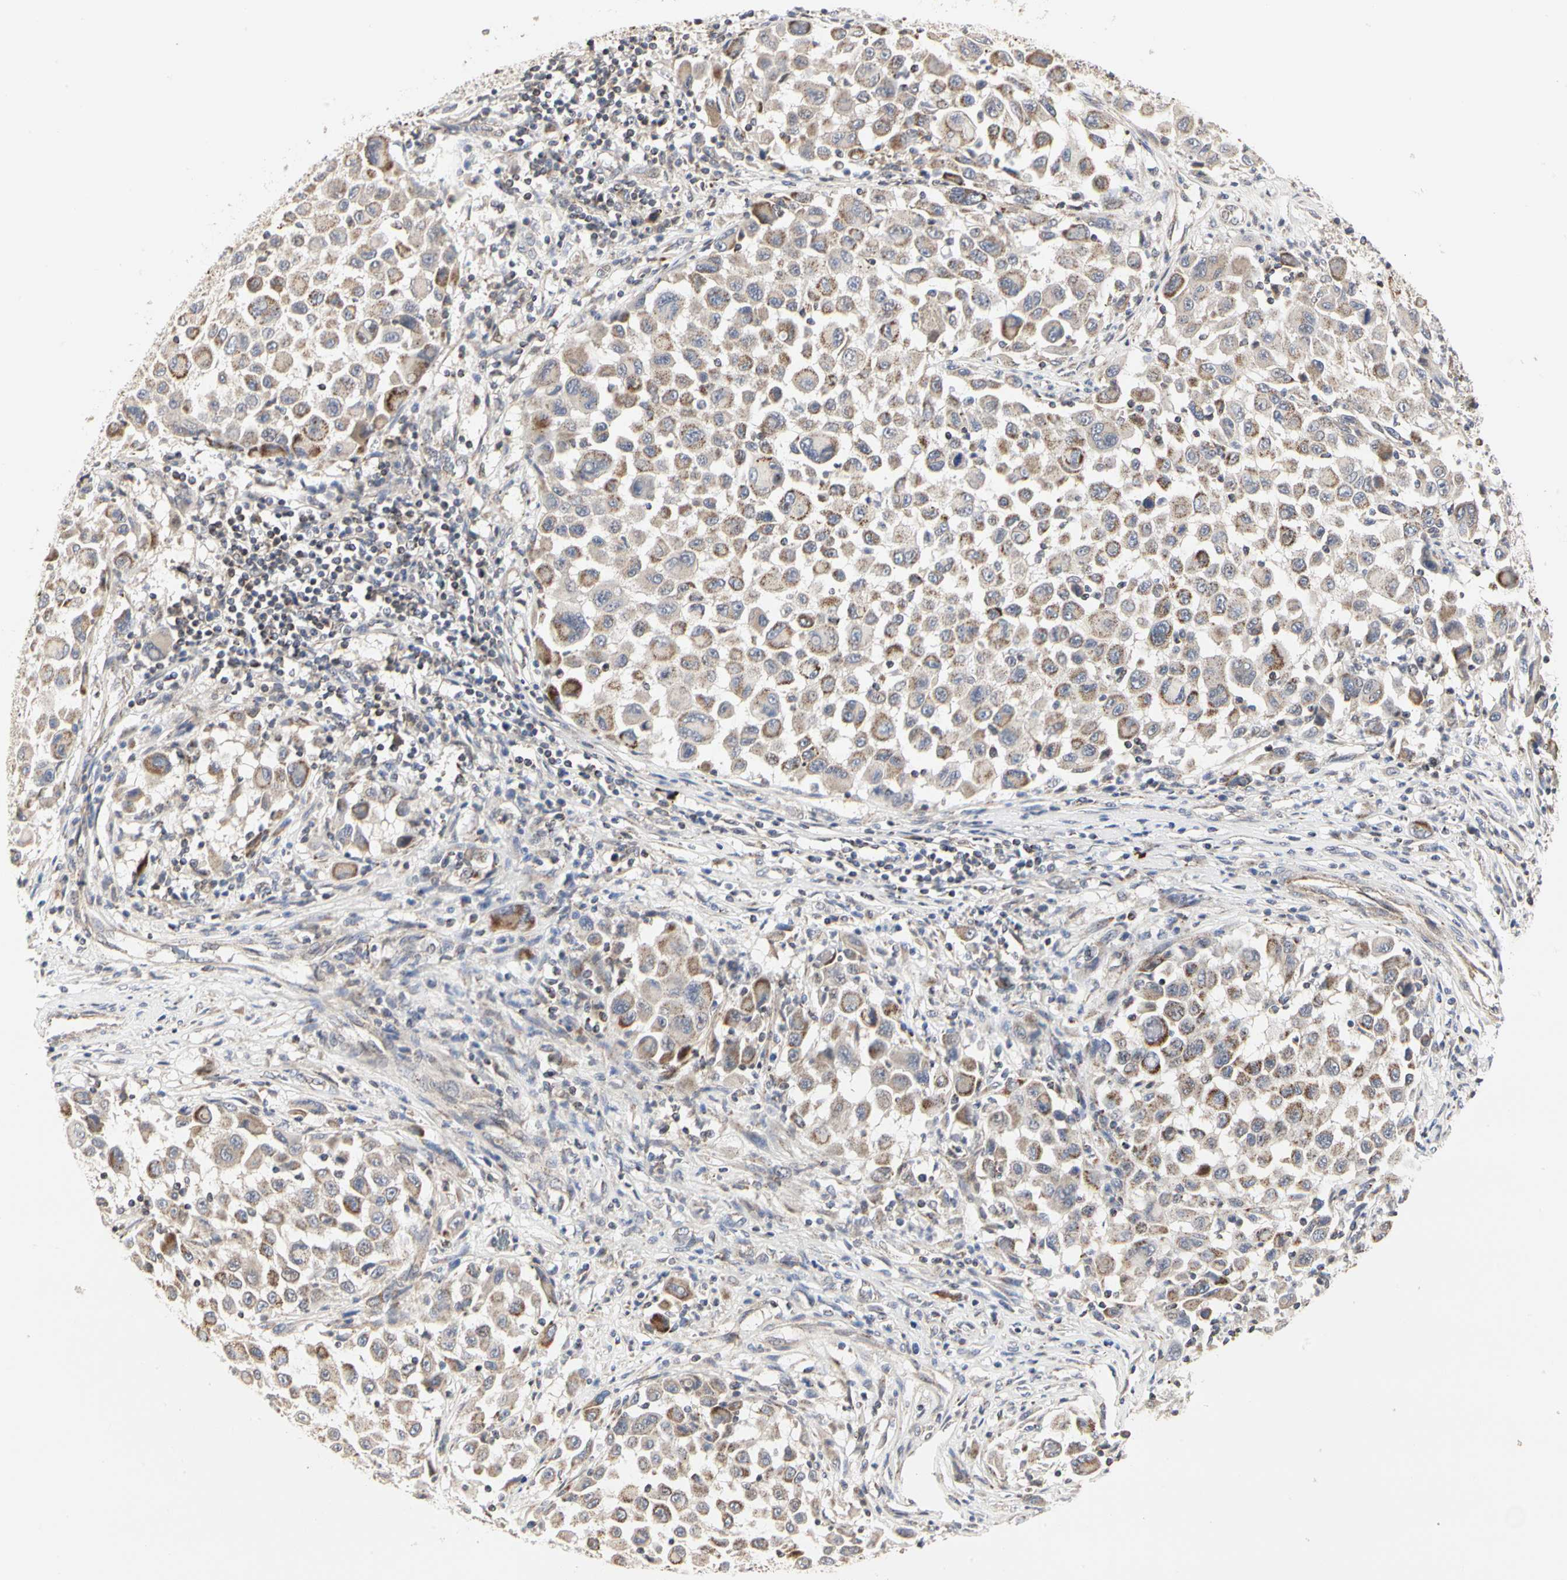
{"staining": {"intensity": "moderate", "quantity": "<25%", "location": "cytoplasmic/membranous"}, "tissue": "melanoma", "cell_type": "Tumor cells", "image_type": "cancer", "snomed": [{"axis": "morphology", "description": "Malignant melanoma, Metastatic site"}, {"axis": "topography", "description": "Lymph node"}], "caption": "A brown stain highlights moderate cytoplasmic/membranous expression of a protein in melanoma tumor cells.", "gene": "TSKU", "patient": {"sex": "male", "age": 61}}